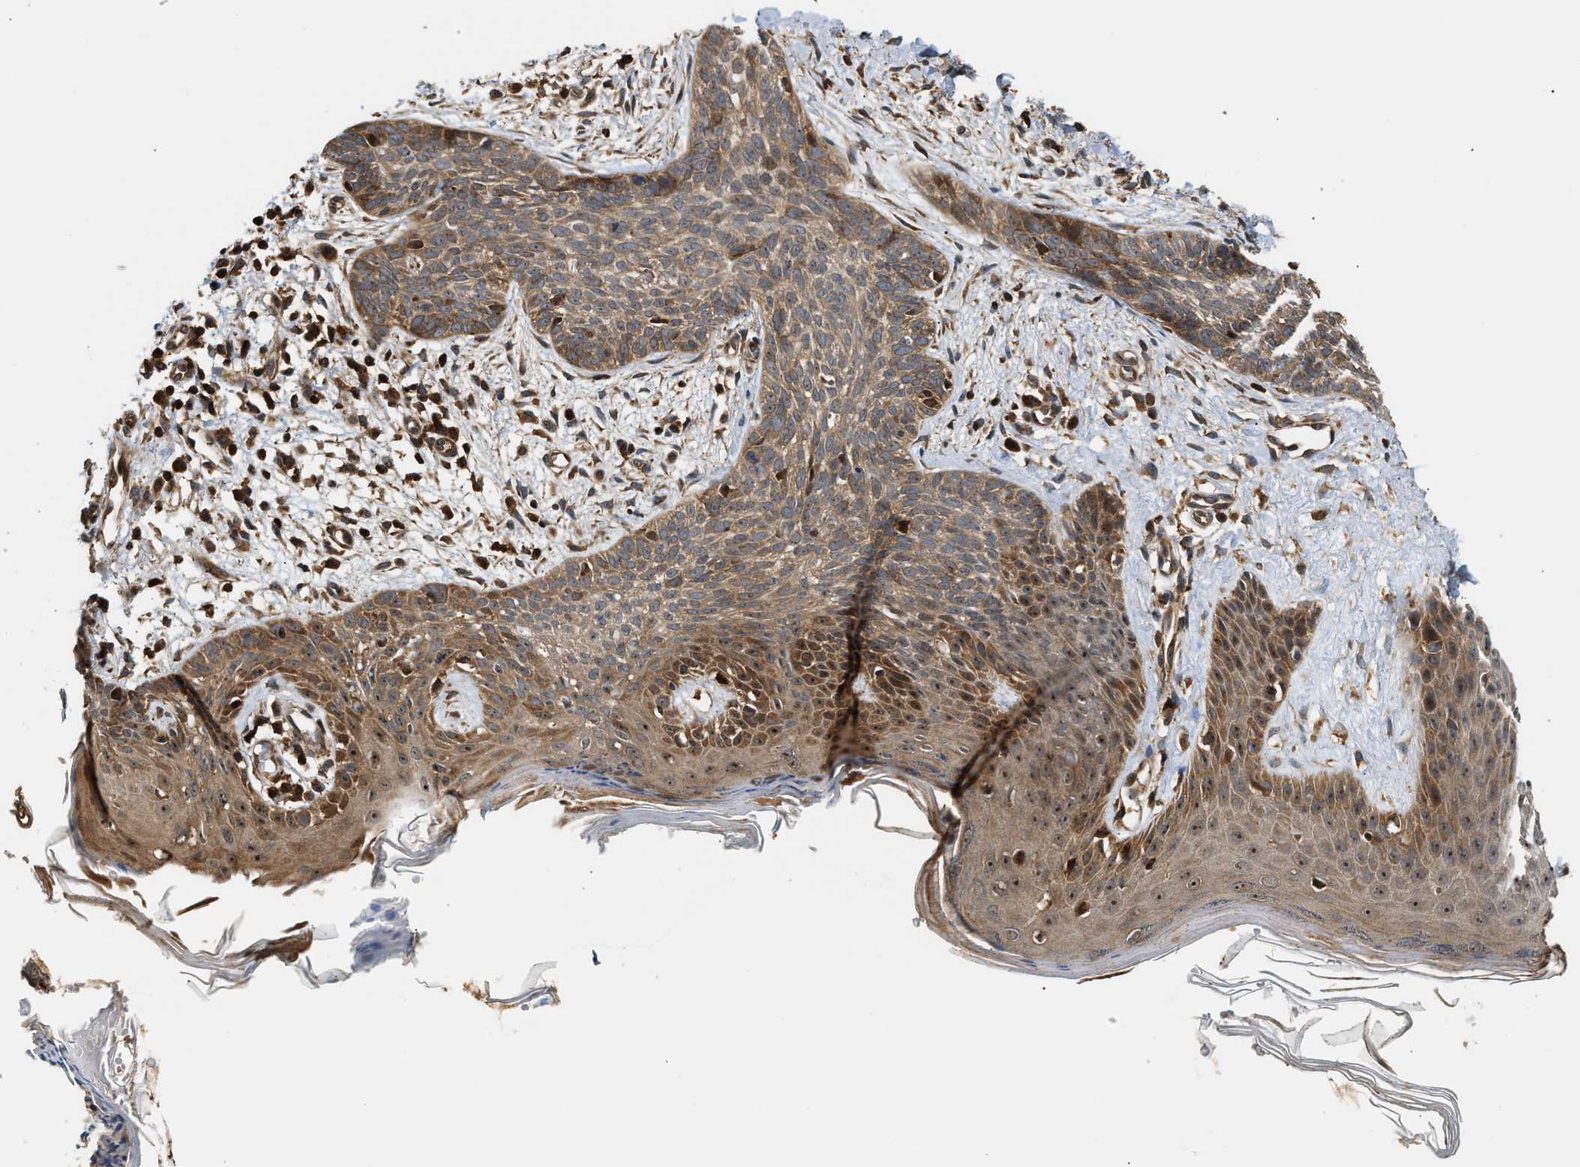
{"staining": {"intensity": "moderate", "quantity": ">75%", "location": "cytoplasmic/membranous"}, "tissue": "skin cancer", "cell_type": "Tumor cells", "image_type": "cancer", "snomed": [{"axis": "morphology", "description": "Basal cell carcinoma"}, {"axis": "topography", "description": "Skin"}], "caption": "Skin basal cell carcinoma was stained to show a protein in brown. There is medium levels of moderate cytoplasmic/membranous expression in about >75% of tumor cells.", "gene": "SNX5", "patient": {"sex": "female", "age": 59}}